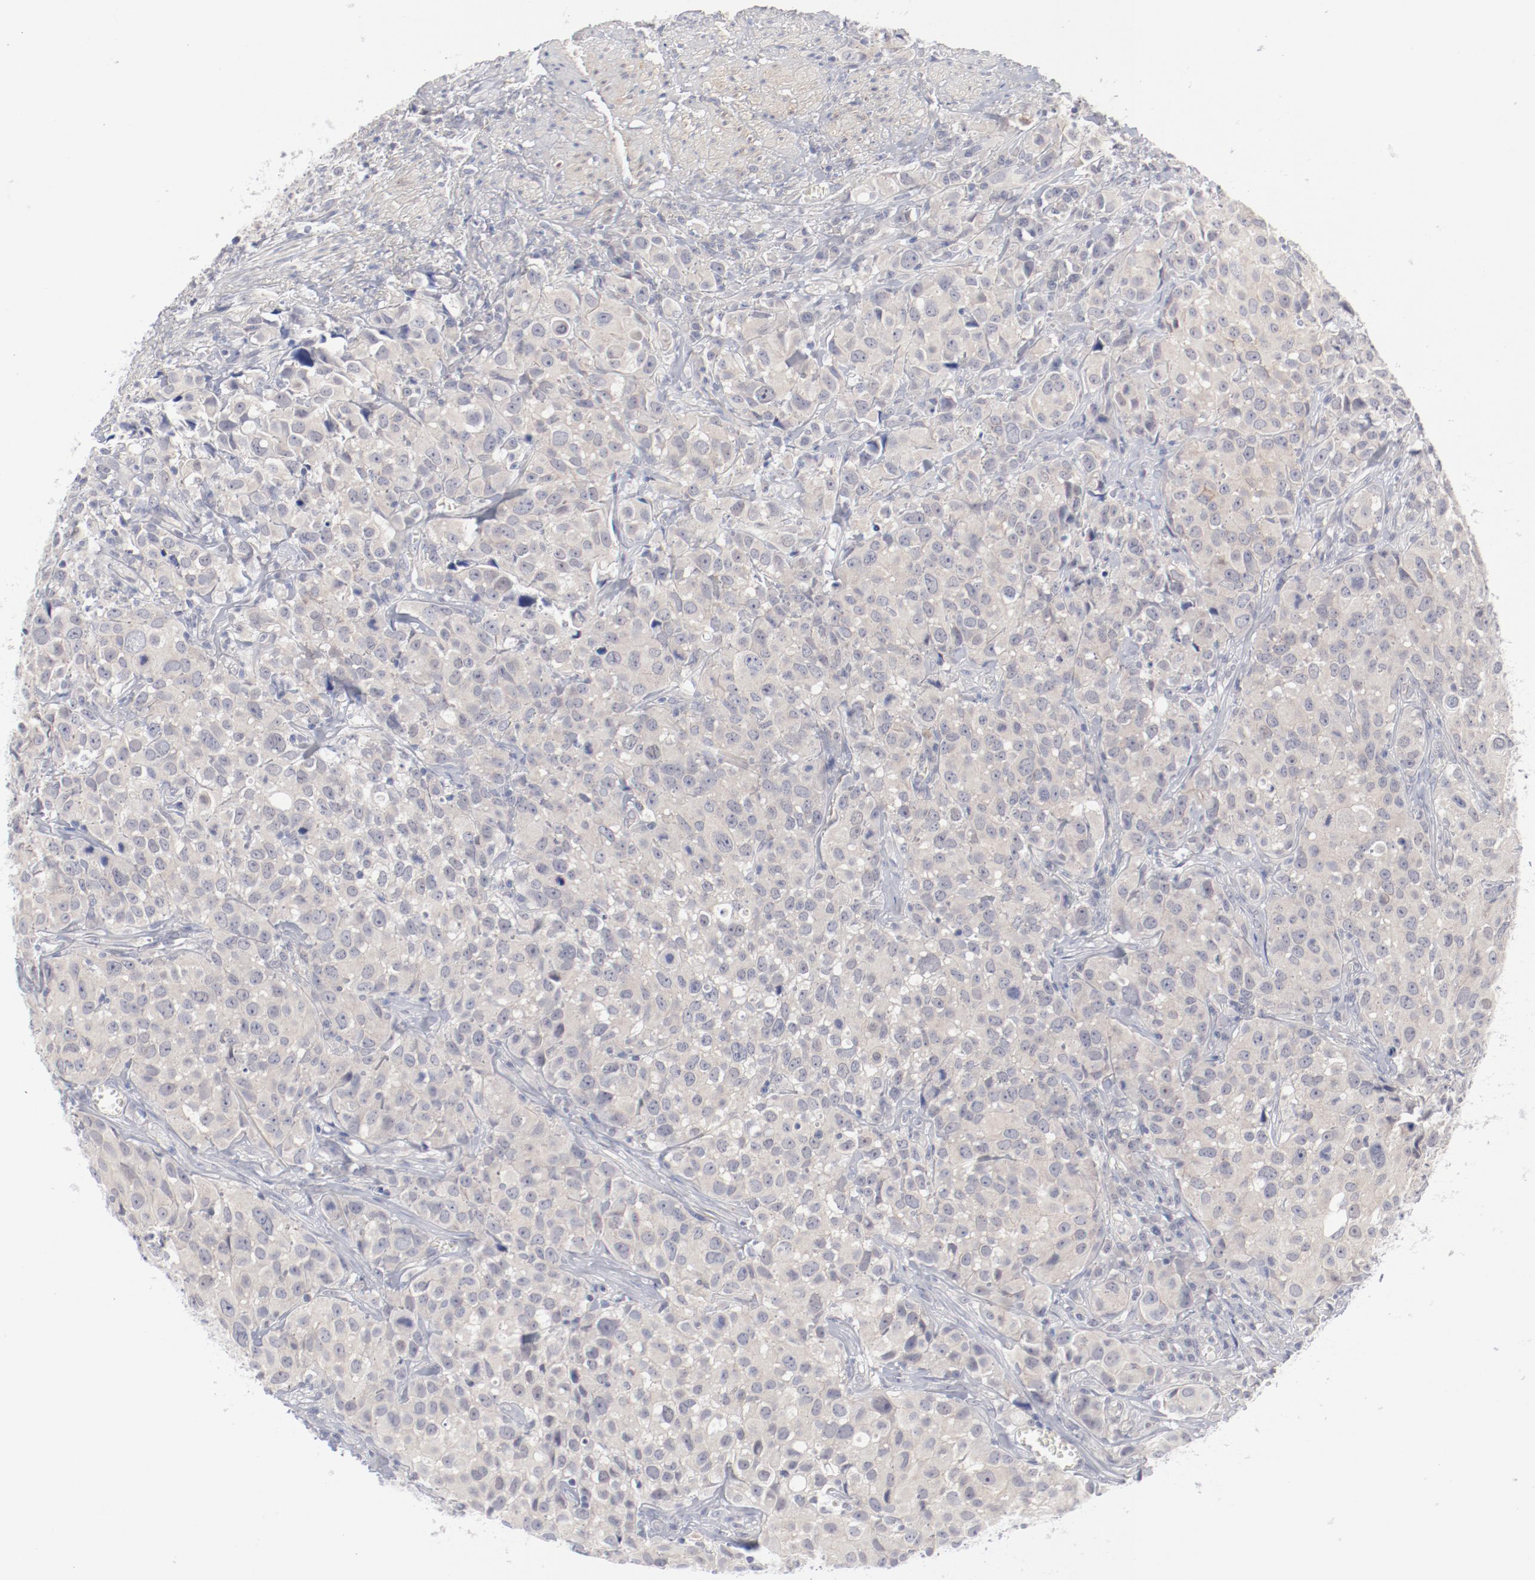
{"staining": {"intensity": "negative", "quantity": "none", "location": "none"}, "tissue": "urothelial cancer", "cell_type": "Tumor cells", "image_type": "cancer", "snomed": [{"axis": "morphology", "description": "Urothelial carcinoma, High grade"}, {"axis": "topography", "description": "Urinary bladder"}], "caption": "Micrograph shows no protein expression in tumor cells of urothelial cancer tissue.", "gene": "SH3BGR", "patient": {"sex": "female", "age": 75}}